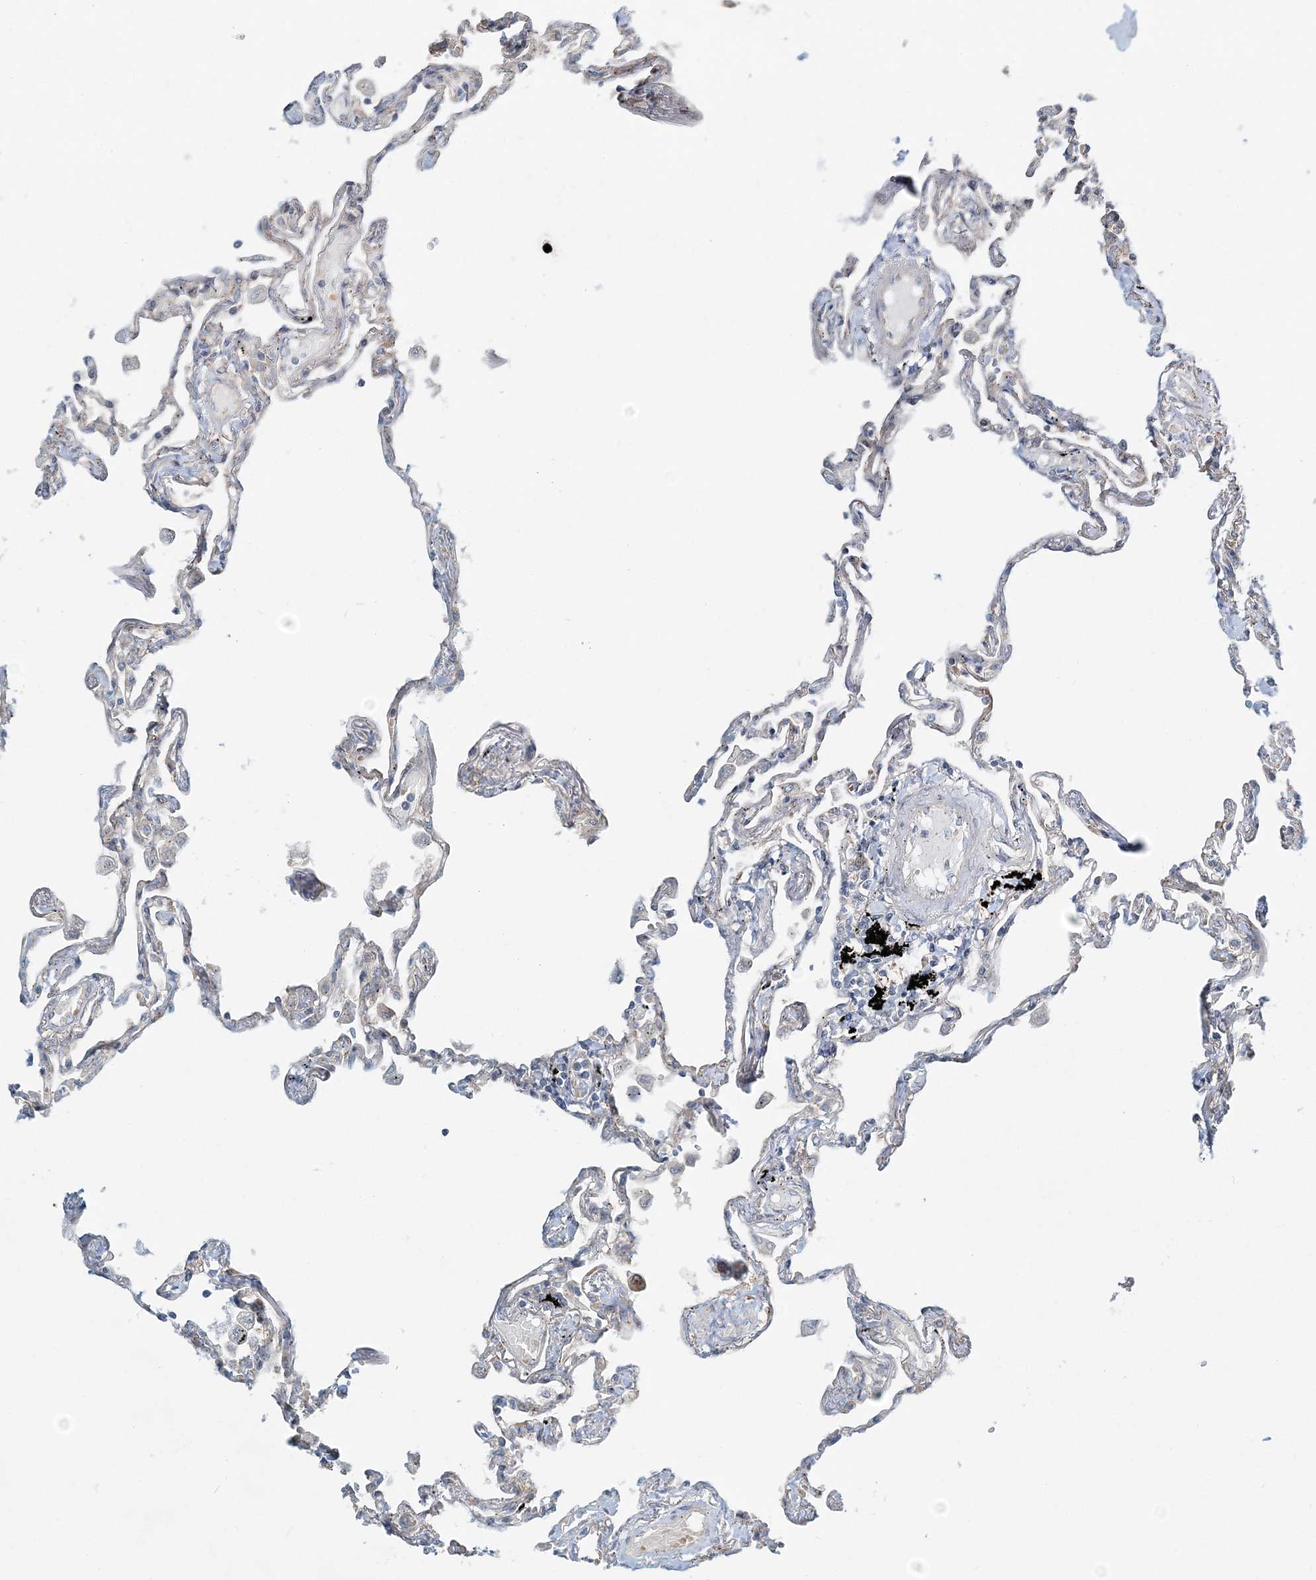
{"staining": {"intensity": "weak", "quantity": "<25%", "location": "cytoplasmic/membranous"}, "tissue": "lung", "cell_type": "Alveolar cells", "image_type": "normal", "snomed": [{"axis": "morphology", "description": "Normal tissue, NOS"}, {"axis": "topography", "description": "Lung"}], "caption": "An IHC micrograph of normal lung is shown. There is no staining in alveolar cells of lung.", "gene": "CXXC5", "patient": {"sex": "female", "age": 67}}